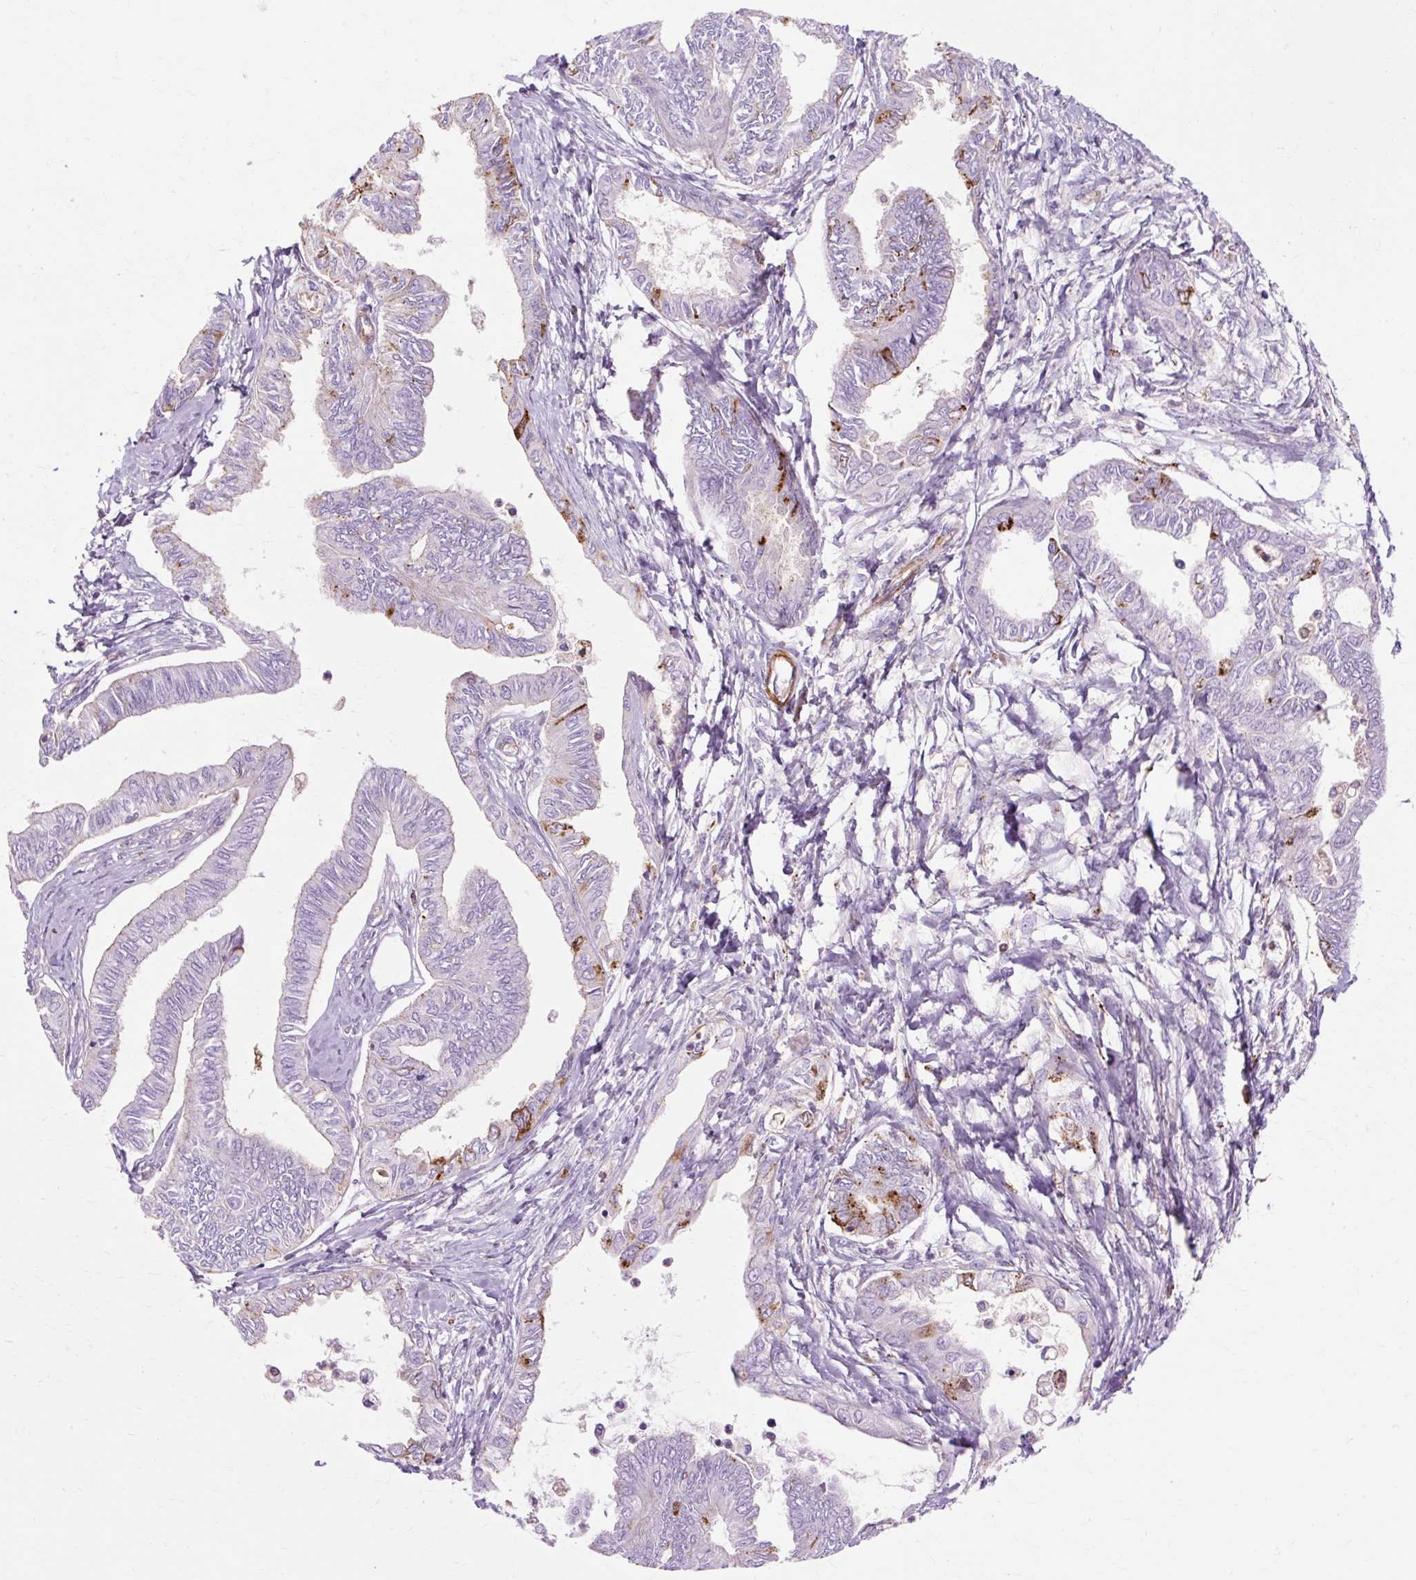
{"staining": {"intensity": "moderate", "quantity": "<25%", "location": "cytoplasmic/membranous"}, "tissue": "ovarian cancer", "cell_type": "Tumor cells", "image_type": "cancer", "snomed": [{"axis": "morphology", "description": "Carcinoma, endometroid"}, {"axis": "topography", "description": "Ovary"}], "caption": "Immunohistochemical staining of endometroid carcinoma (ovarian) demonstrates low levels of moderate cytoplasmic/membranous staining in about <25% of tumor cells.", "gene": "TBC1D2B", "patient": {"sex": "female", "age": 70}}